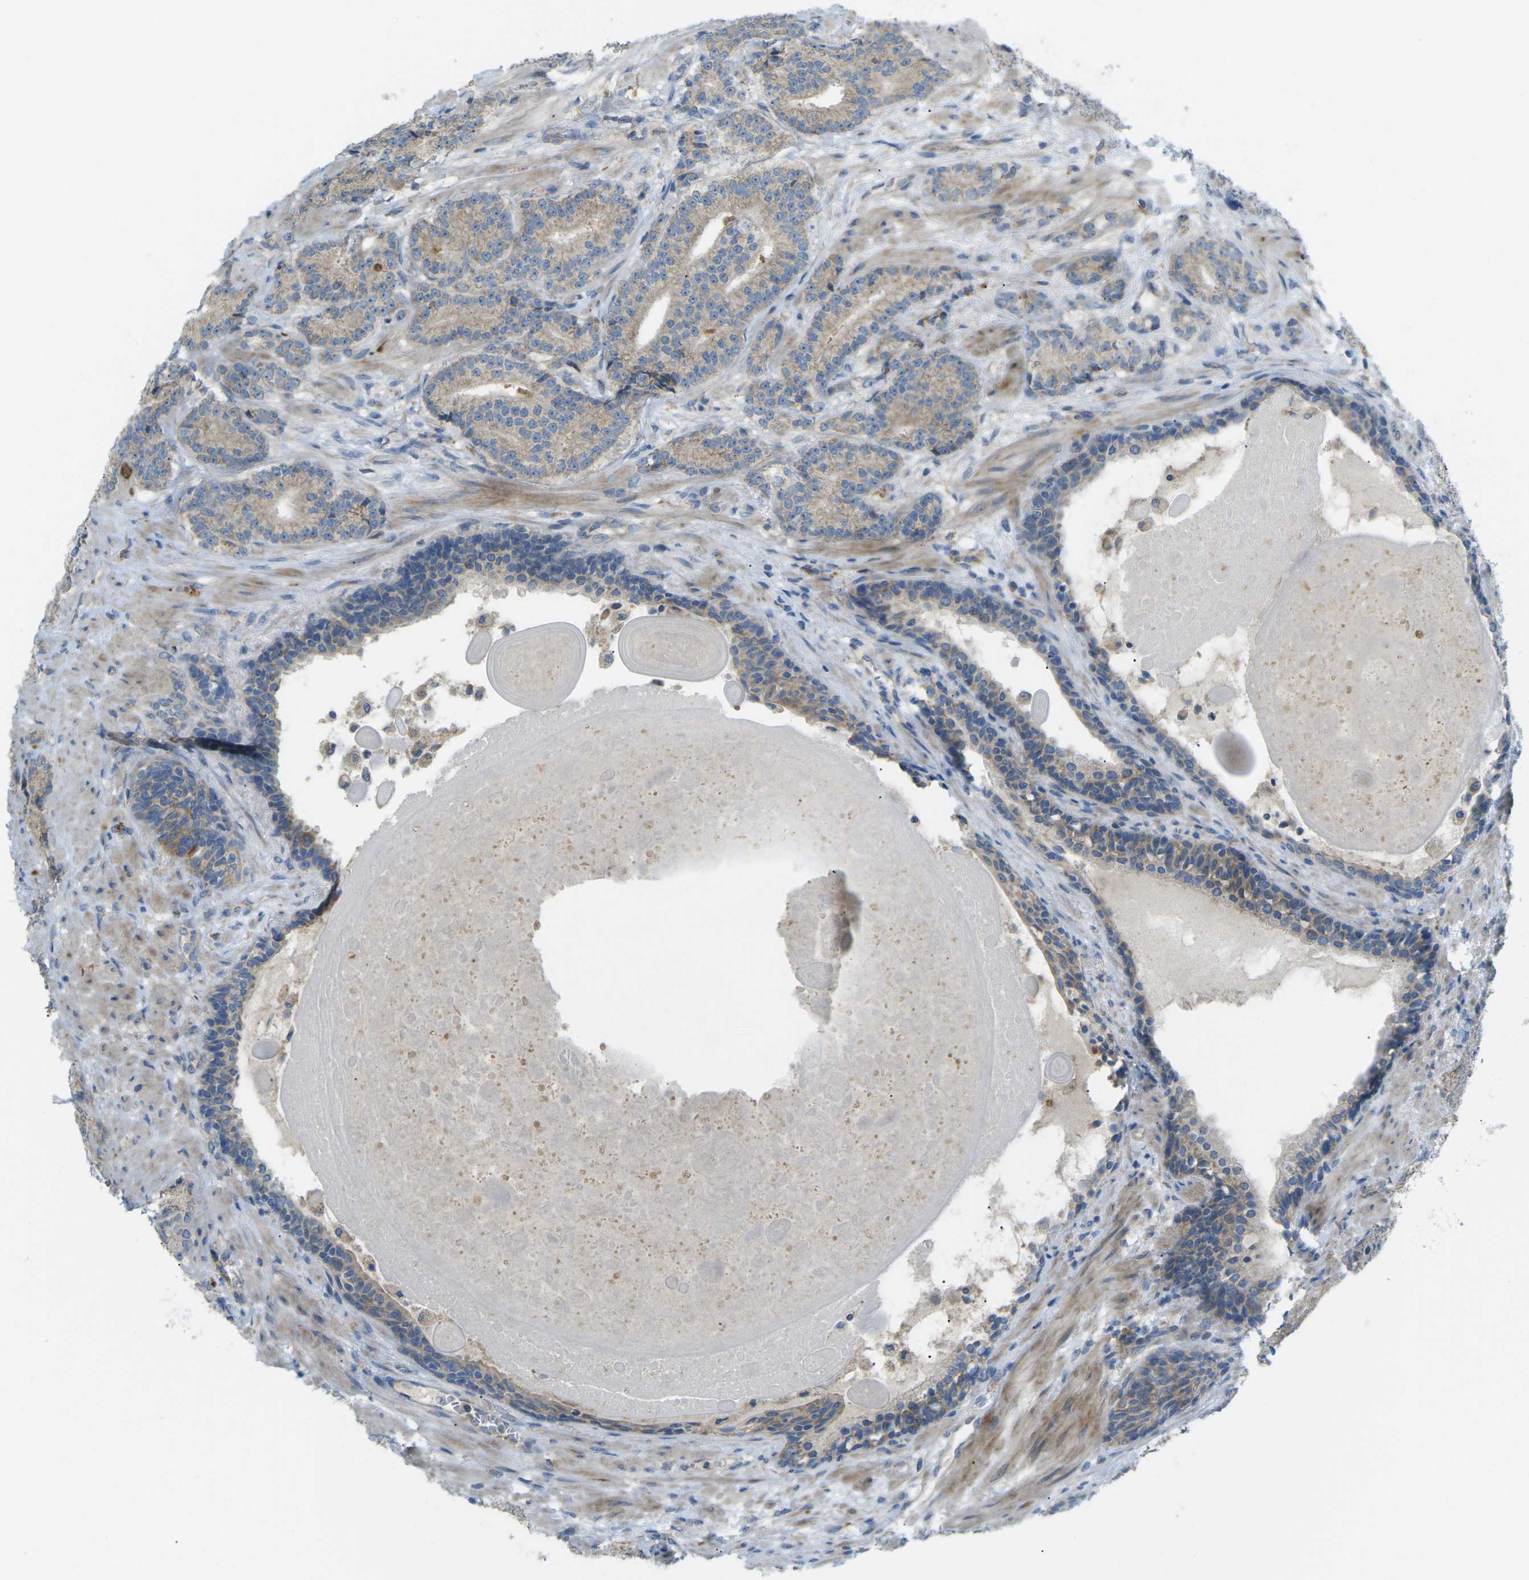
{"staining": {"intensity": "weak", "quantity": ">75%", "location": "cytoplasmic/membranous"}, "tissue": "prostate cancer", "cell_type": "Tumor cells", "image_type": "cancer", "snomed": [{"axis": "morphology", "description": "Adenocarcinoma, High grade"}, {"axis": "topography", "description": "Prostate"}], "caption": "Immunohistochemical staining of human high-grade adenocarcinoma (prostate) exhibits low levels of weak cytoplasmic/membranous protein expression in approximately >75% of tumor cells.", "gene": "MYLK4", "patient": {"sex": "male", "age": 61}}